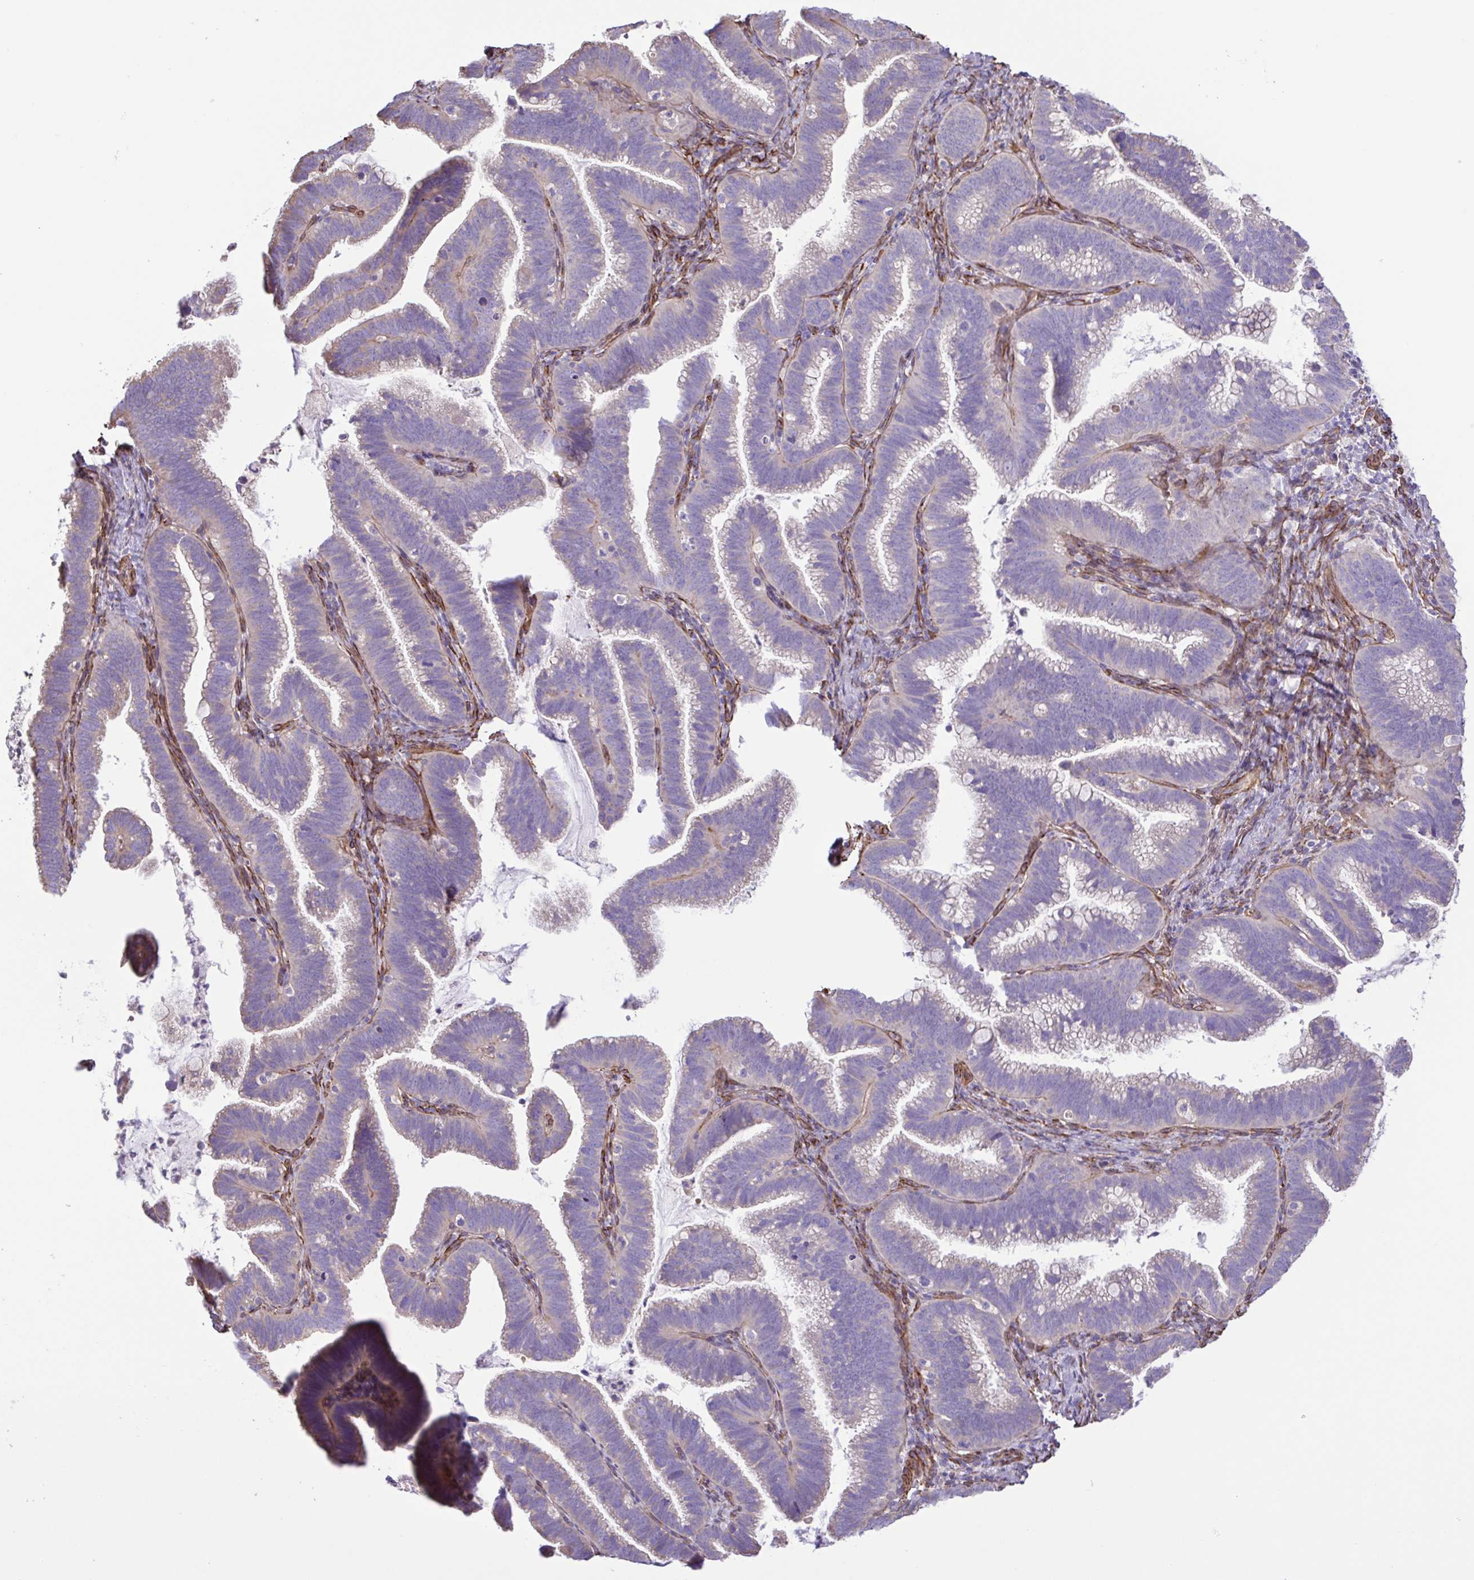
{"staining": {"intensity": "negative", "quantity": "none", "location": "none"}, "tissue": "cervical cancer", "cell_type": "Tumor cells", "image_type": "cancer", "snomed": [{"axis": "morphology", "description": "Adenocarcinoma, NOS"}, {"axis": "topography", "description": "Cervix"}], "caption": "A high-resolution histopathology image shows IHC staining of cervical cancer, which displays no significant staining in tumor cells.", "gene": "FLT1", "patient": {"sex": "female", "age": 61}}